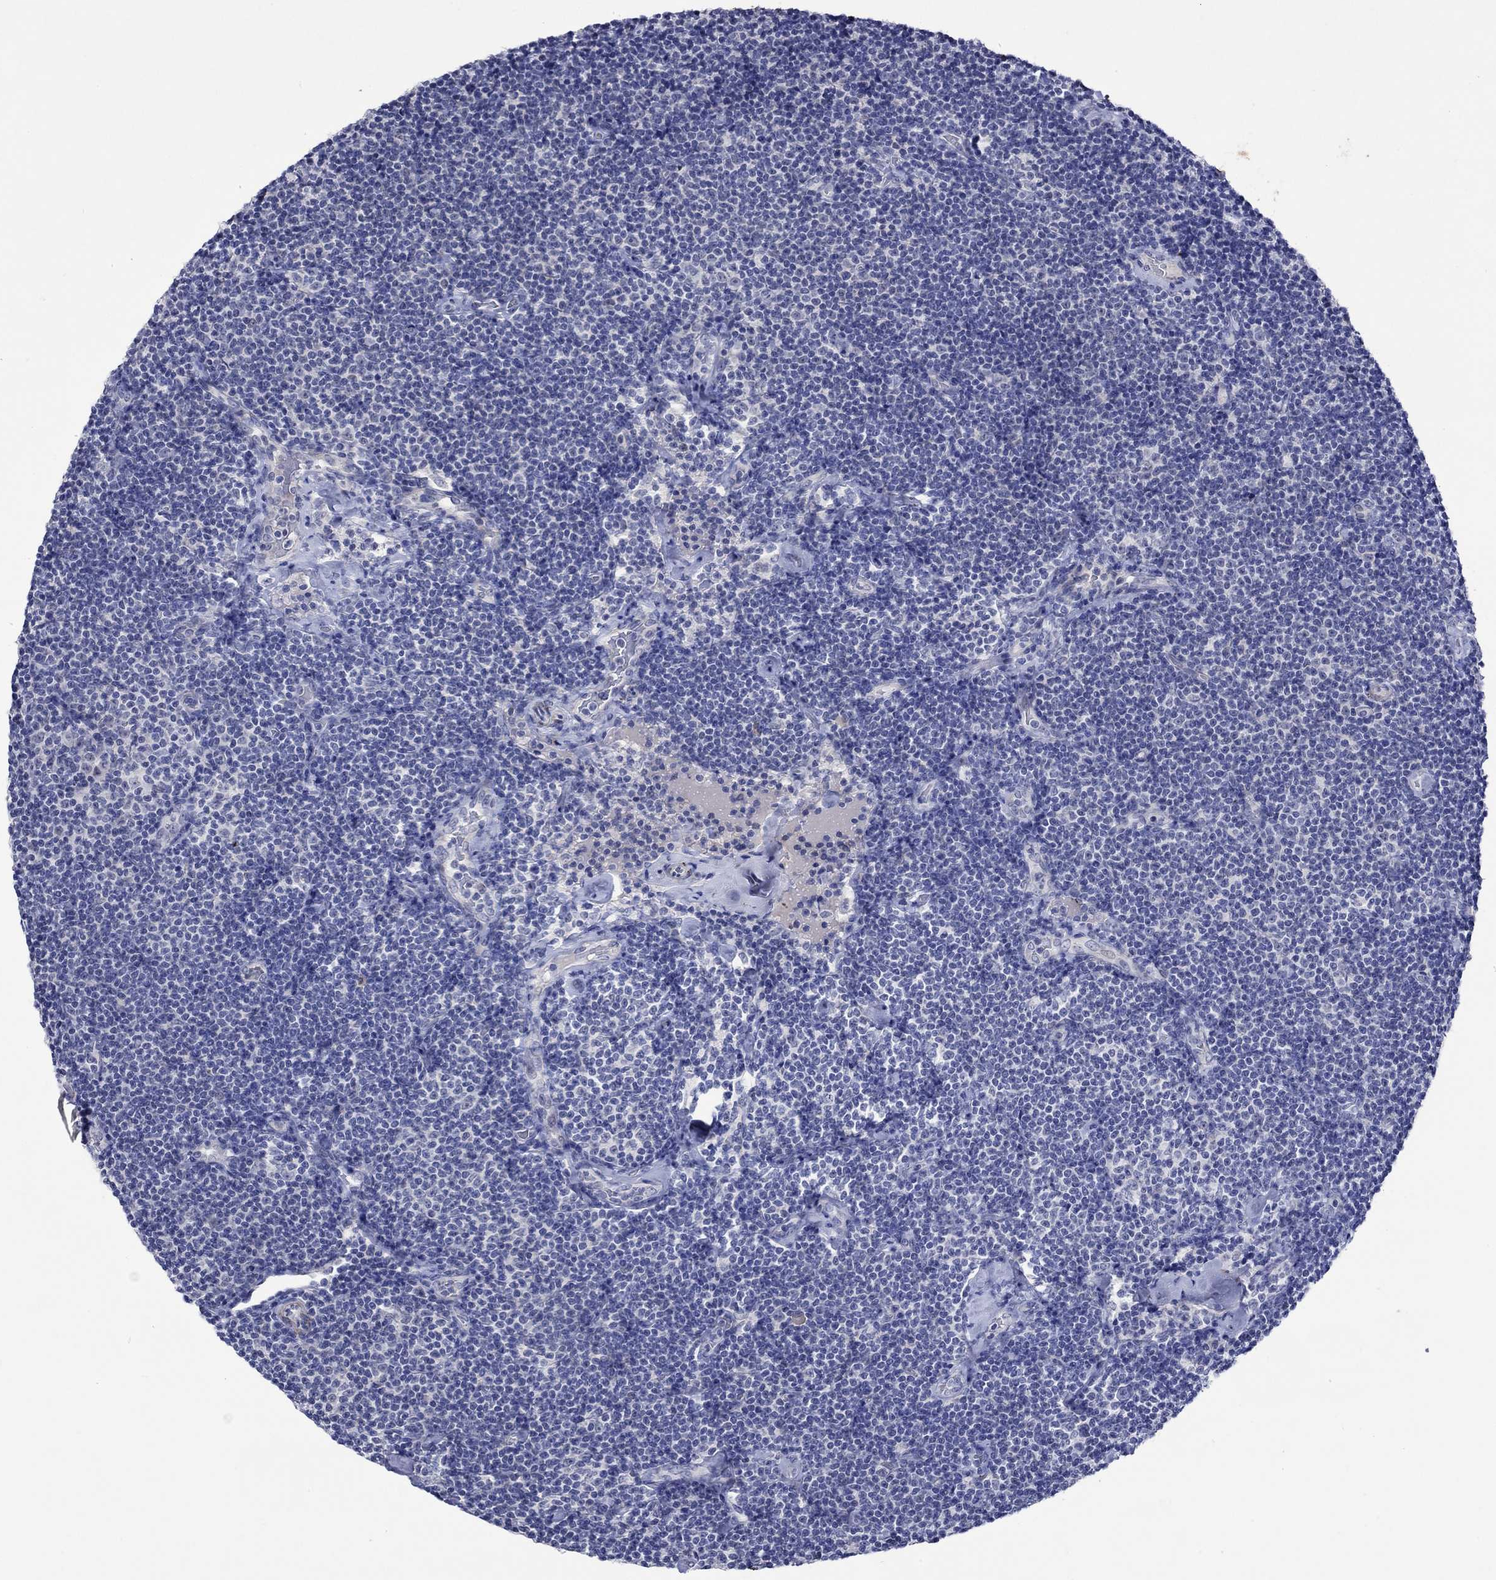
{"staining": {"intensity": "negative", "quantity": "none", "location": "none"}, "tissue": "lymphoma", "cell_type": "Tumor cells", "image_type": "cancer", "snomed": [{"axis": "morphology", "description": "Malignant lymphoma, non-Hodgkin's type, Low grade"}, {"axis": "topography", "description": "Lymph node"}], "caption": "Immunohistochemistry (IHC) micrograph of human lymphoma stained for a protein (brown), which displays no positivity in tumor cells.", "gene": "CRYAB", "patient": {"sex": "male", "age": 81}}